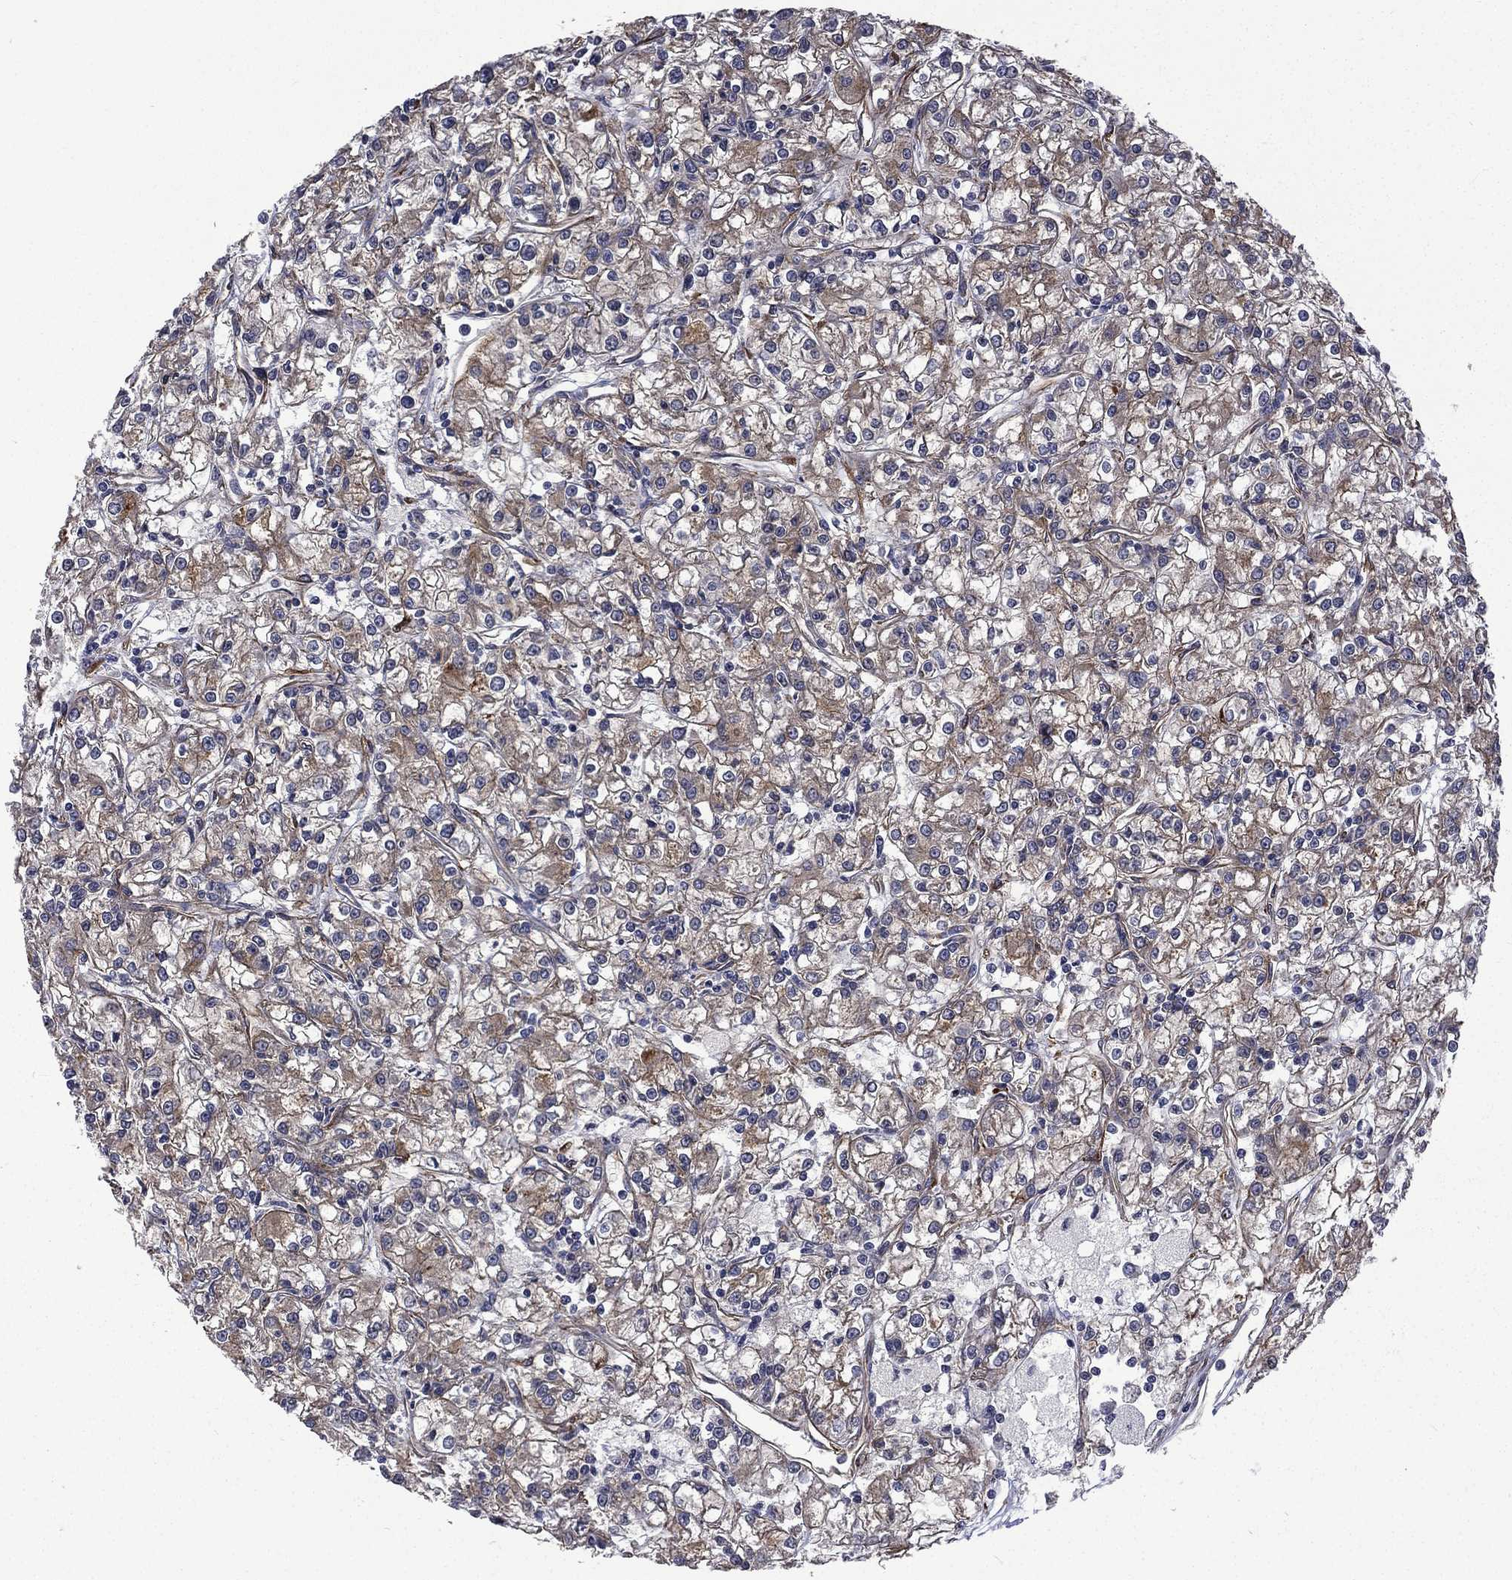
{"staining": {"intensity": "weak", "quantity": "25%-75%", "location": "cytoplasmic/membranous"}, "tissue": "renal cancer", "cell_type": "Tumor cells", "image_type": "cancer", "snomed": [{"axis": "morphology", "description": "Adenocarcinoma, NOS"}, {"axis": "topography", "description": "Kidney"}], "caption": "A micrograph showing weak cytoplasmic/membranous positivity in approximately 25%-75% of tumor cells in adenocarcinoma (renal), as visualized by brown immunohistochemical staining.", "gene": "PPFIBP1", "patient": {"sex": "female", "age": 59}}